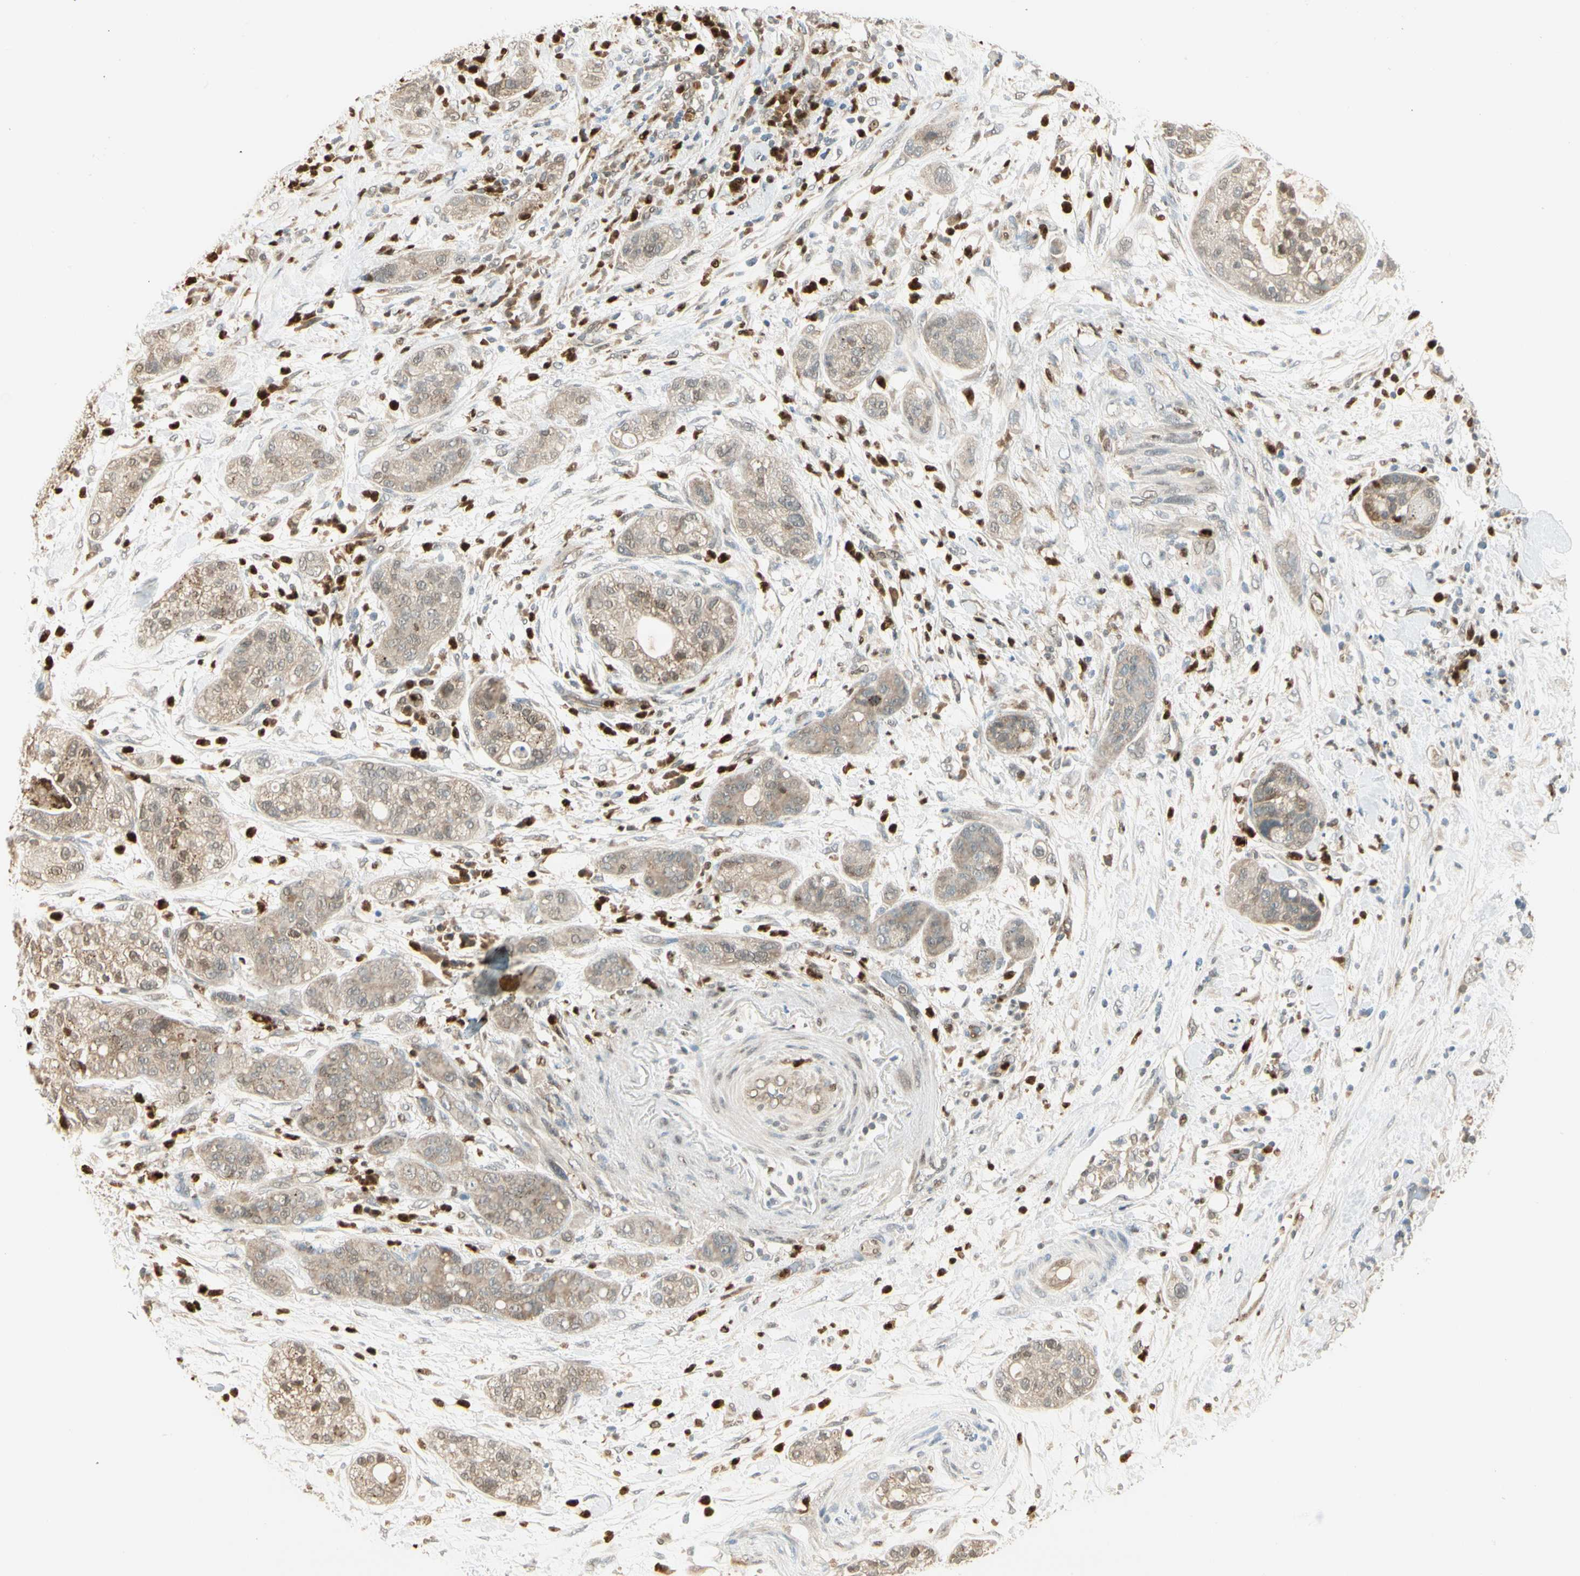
{"staining": {"intensity": "weak", "quantity": ">75%", "location": "cytoplasmic/membranous"}, "tissue": "pancreatic cancer", "cell_type": "Tumor cells", "image_type": "cancer", "snomed": [{"axis": "morphology", "description": "Adenocarcinoma, NOS"}, {"axis": "topography", "description": "Pancreas"}], "caption": "Pancreatic adenocarcinoma stained with DAB IHC displays low levels of weak cytoplasmic/membranous positivity in about >75% of tumor cells.", "gene": "LTA4H", "patient": {"sex": "female", "age": 78}}